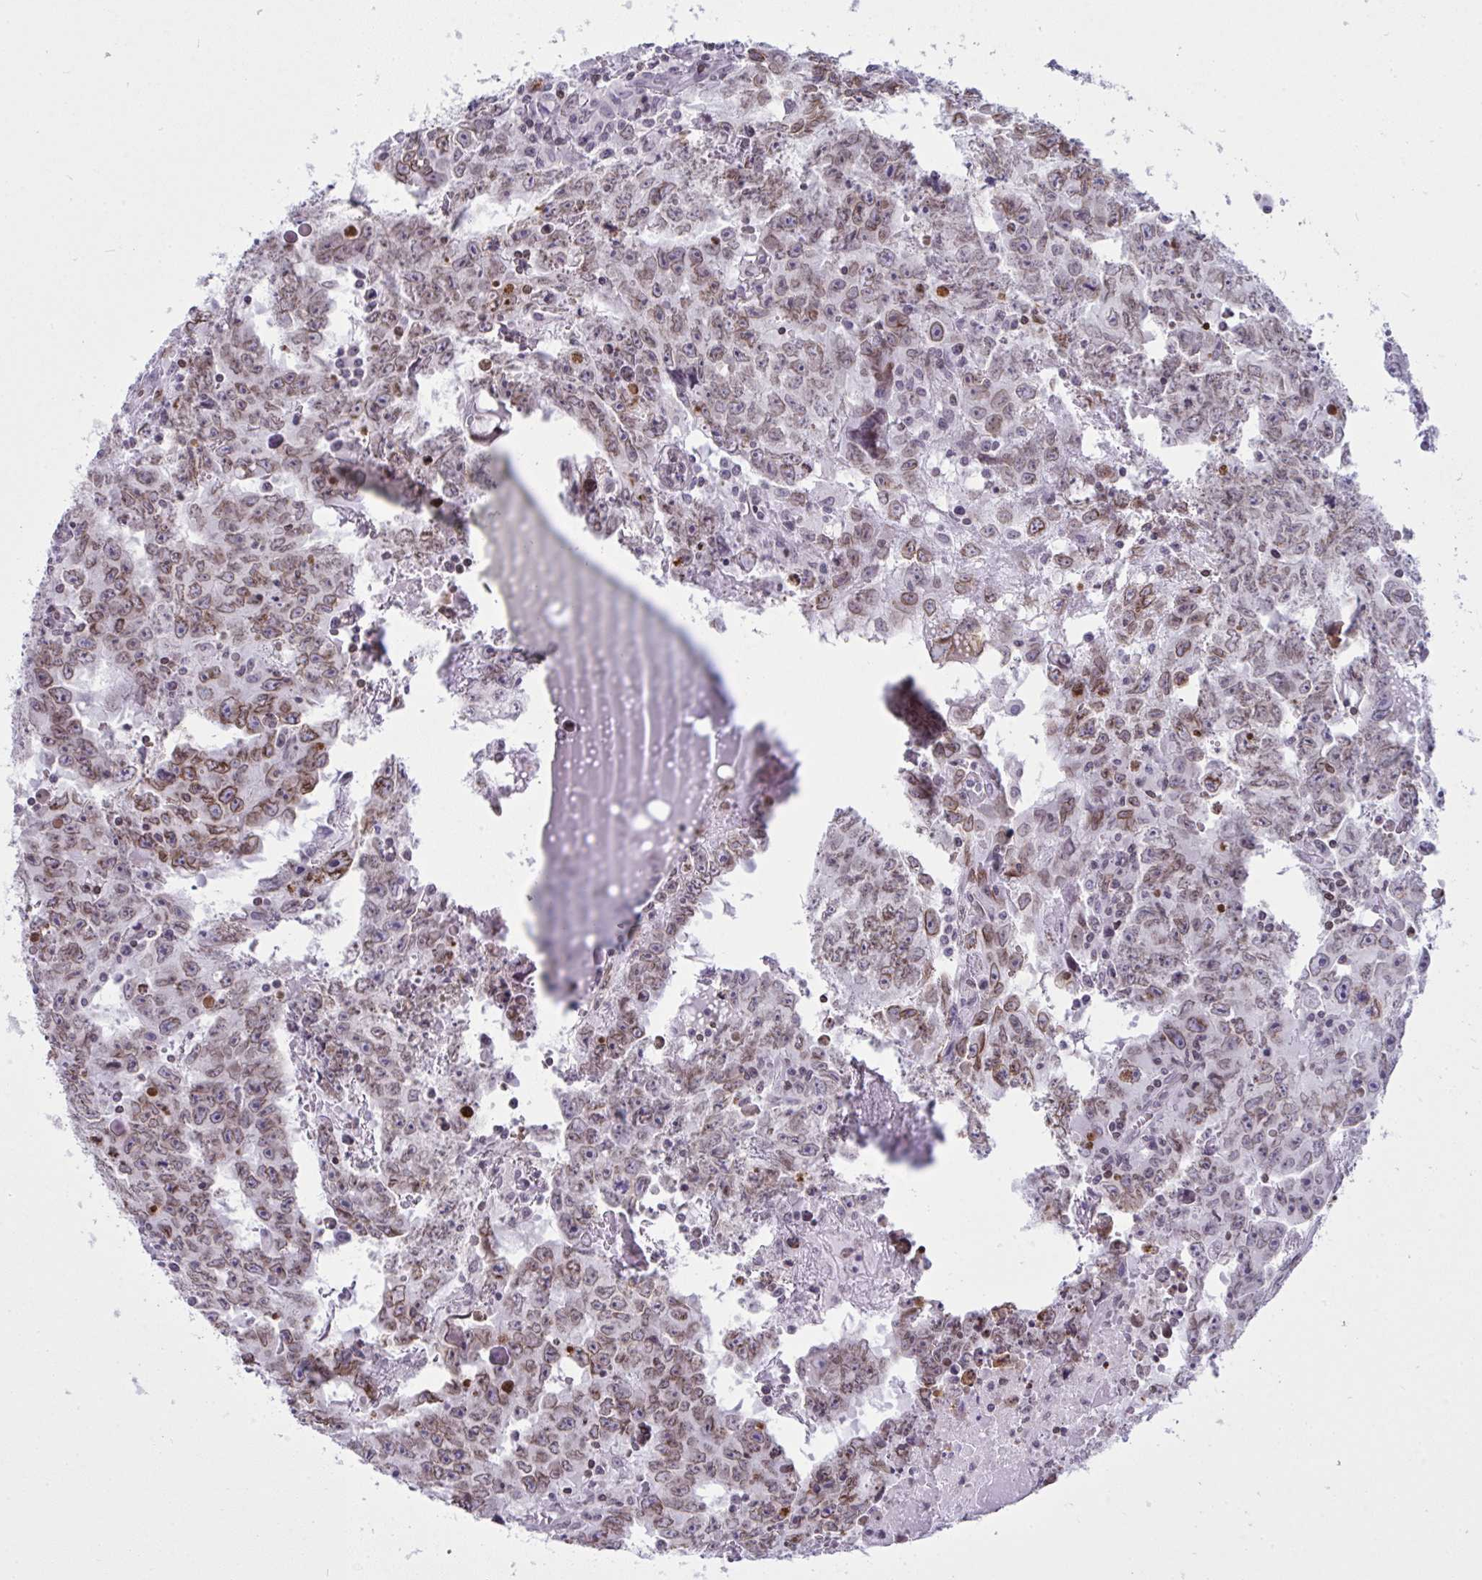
{"staining": {"intensity": "weak", "quantity": "25%-75%", "location": "cytoplasmic/membranous,nuclear"}, "tissue": "testis cancer", "cell_type": "Tumor cells", "image_type": "cancer", "snomed": [{"axis": "morphology", "description": "Carcinoma, Embryonal, NOS"}, {"axis": "topography", "description": "Testis"}], "caption": "The immunohistochemical stain labels weak cytoplasmic/membranous and nuclear staining in tumor cells of testis cancer tissue. The protein is stained brown, and the nuclei are stained in blue (DAB IHC with brightfield microscopy, high magnification).", "gene": "LMNB2", "patient": {"sex": "male", "age": 22}}